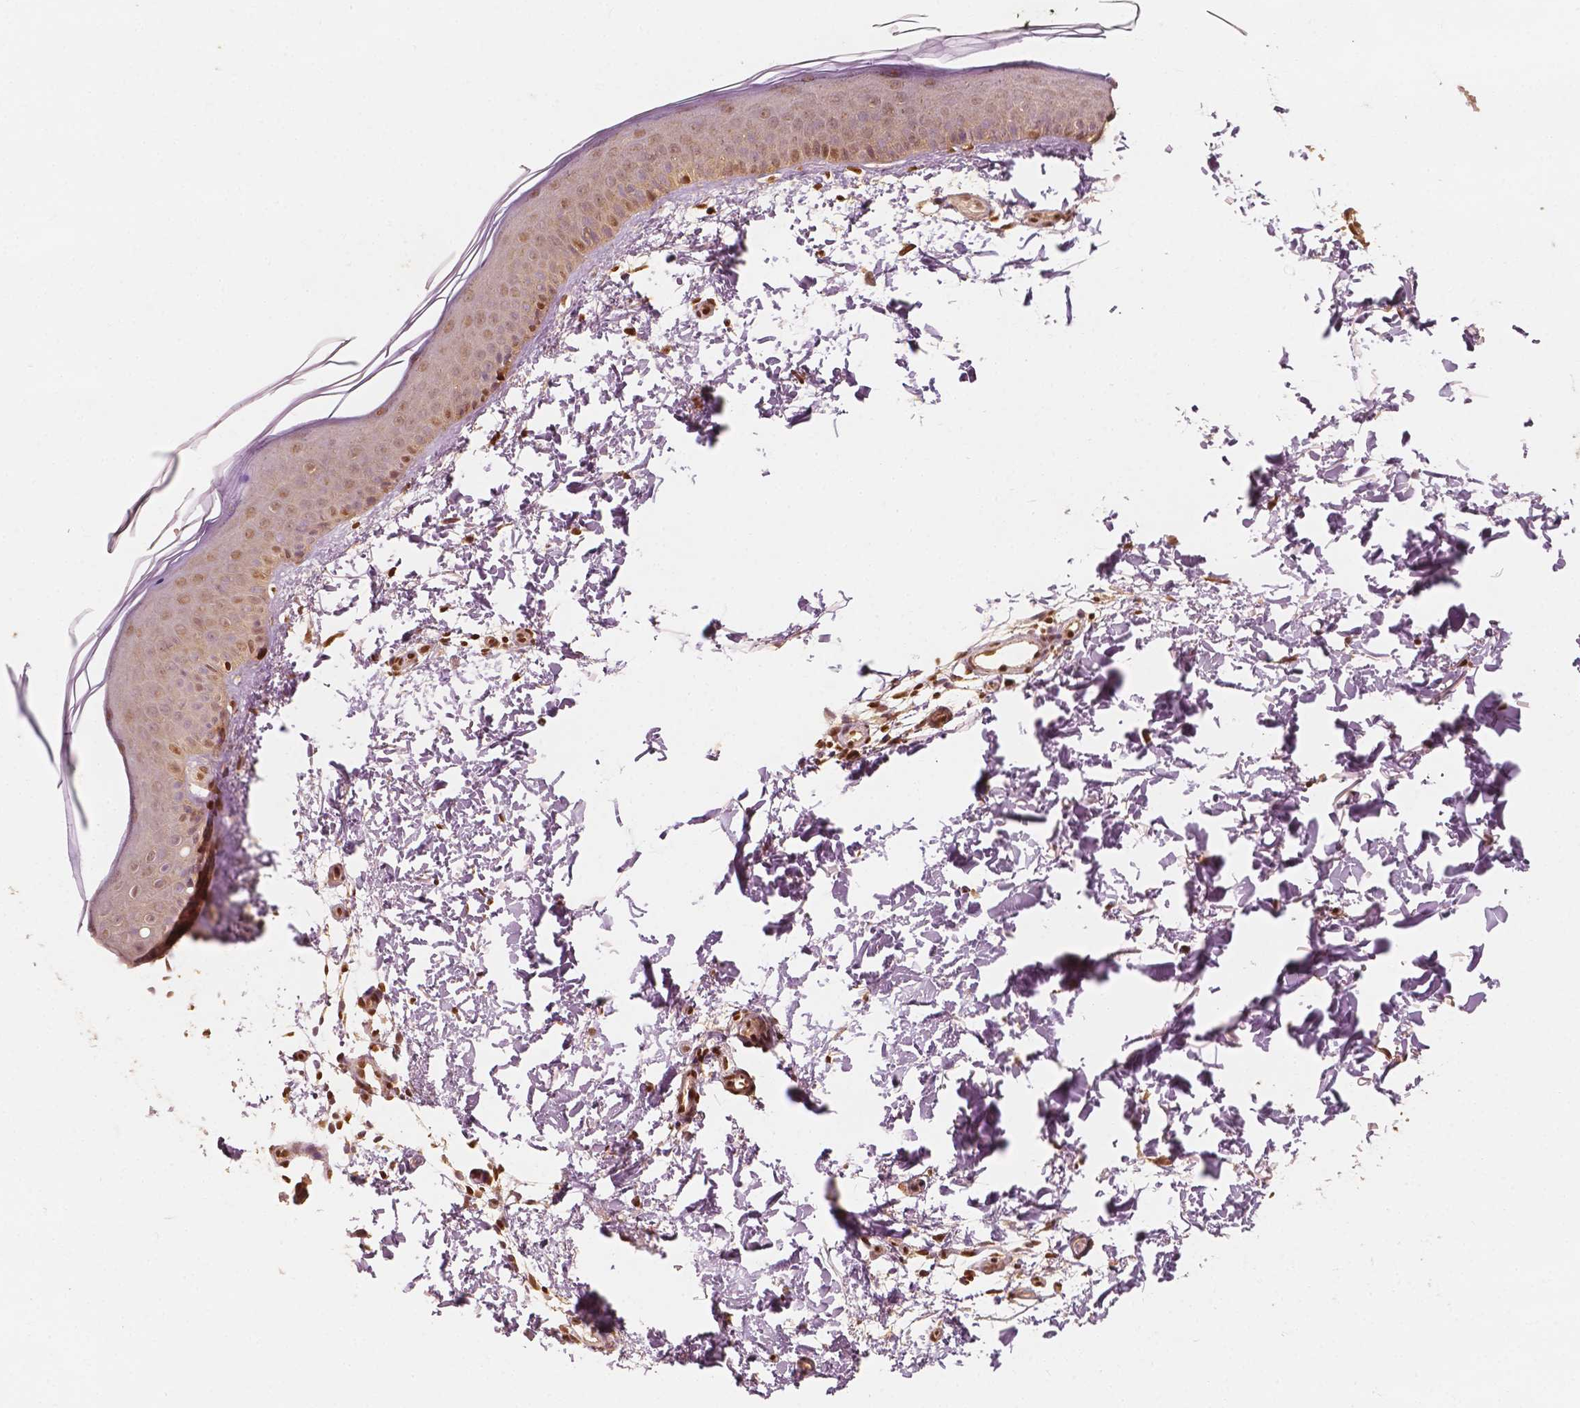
{"staining": {"intensity": "strong", "quantity": ">75%", "location": "nuclear"}, "tissue": "skin", "cell_type": "Fibroblasts", "image_type": "normal", "snomed": [{"axis": "morphology", "description": "Normal tissue, NOS"}, {"axis": "topography", "description": "Skin"}], "caption": "Fibroblasts show strong nuclear positivity in approximately >75% of cells in benign skin. (Brightfield microscopy of DAB IHC at high magnification).", "gene": "TBC1D17", "patient": {"sex": "female", "age": 62}}